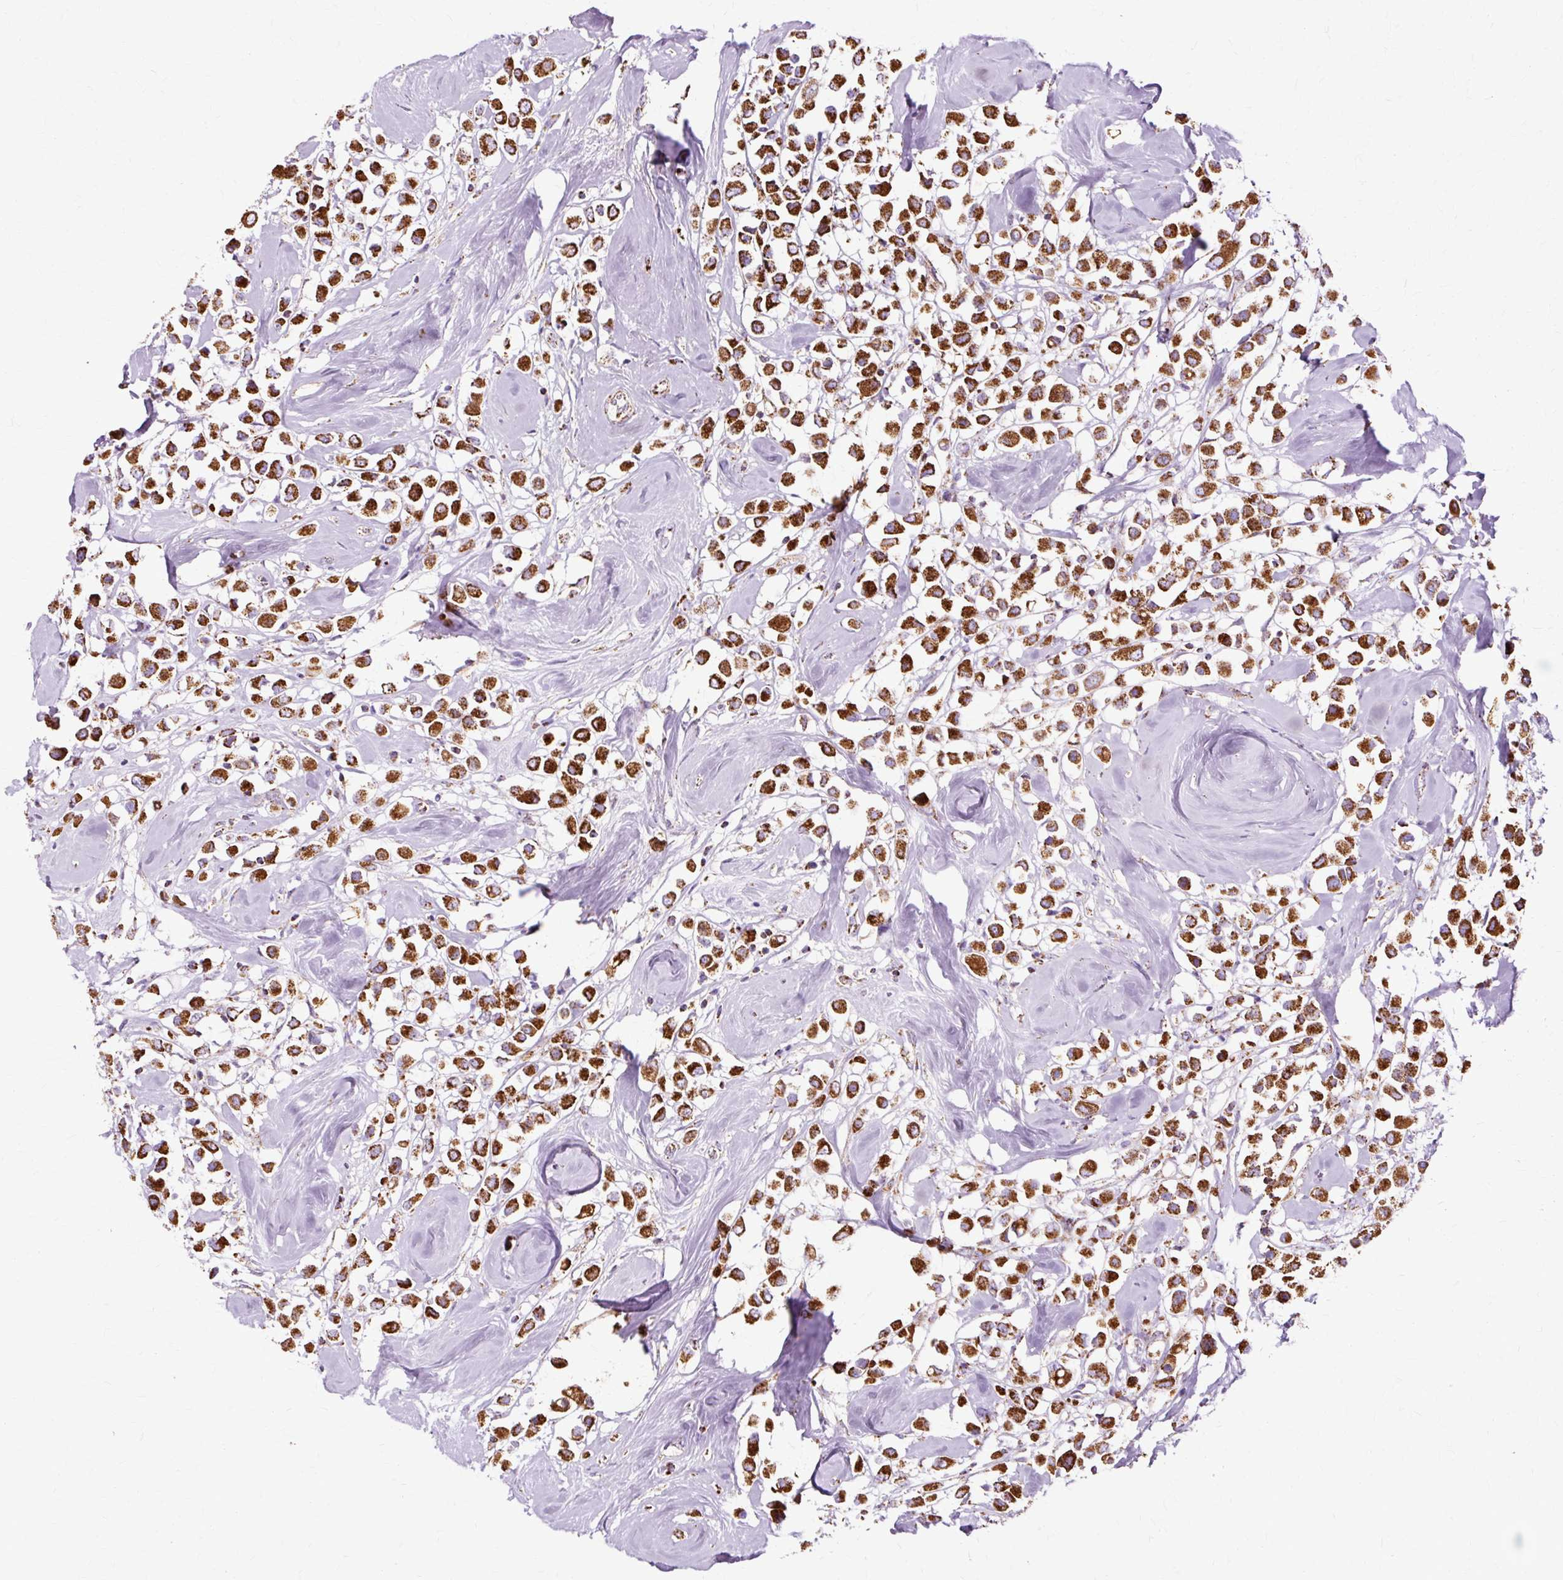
{"staining": {"intensity": "strong", "quantity": ">75%", "location": "cytoplasmic/membranous"}, "tissue": "breast cancer", "cell_type": "Tumor cells", "image_type": "cancer", "snomed": [{"axis": "morphology", "description": "Duct carcinoma"}, {"axis": "topography", "description": "Breast"}], "caption": "High-magnification brightfield microscopy of breast intraductal carcinoma stained with DAB (brown) and counterstained with hematoxylin (blue). tumor cells exhibit strong cytoplasmic/membranous positivity is seen in approximately>75% of cells.", "gene": "DLAT", "patient": {"sex": "female", "age": 61}}